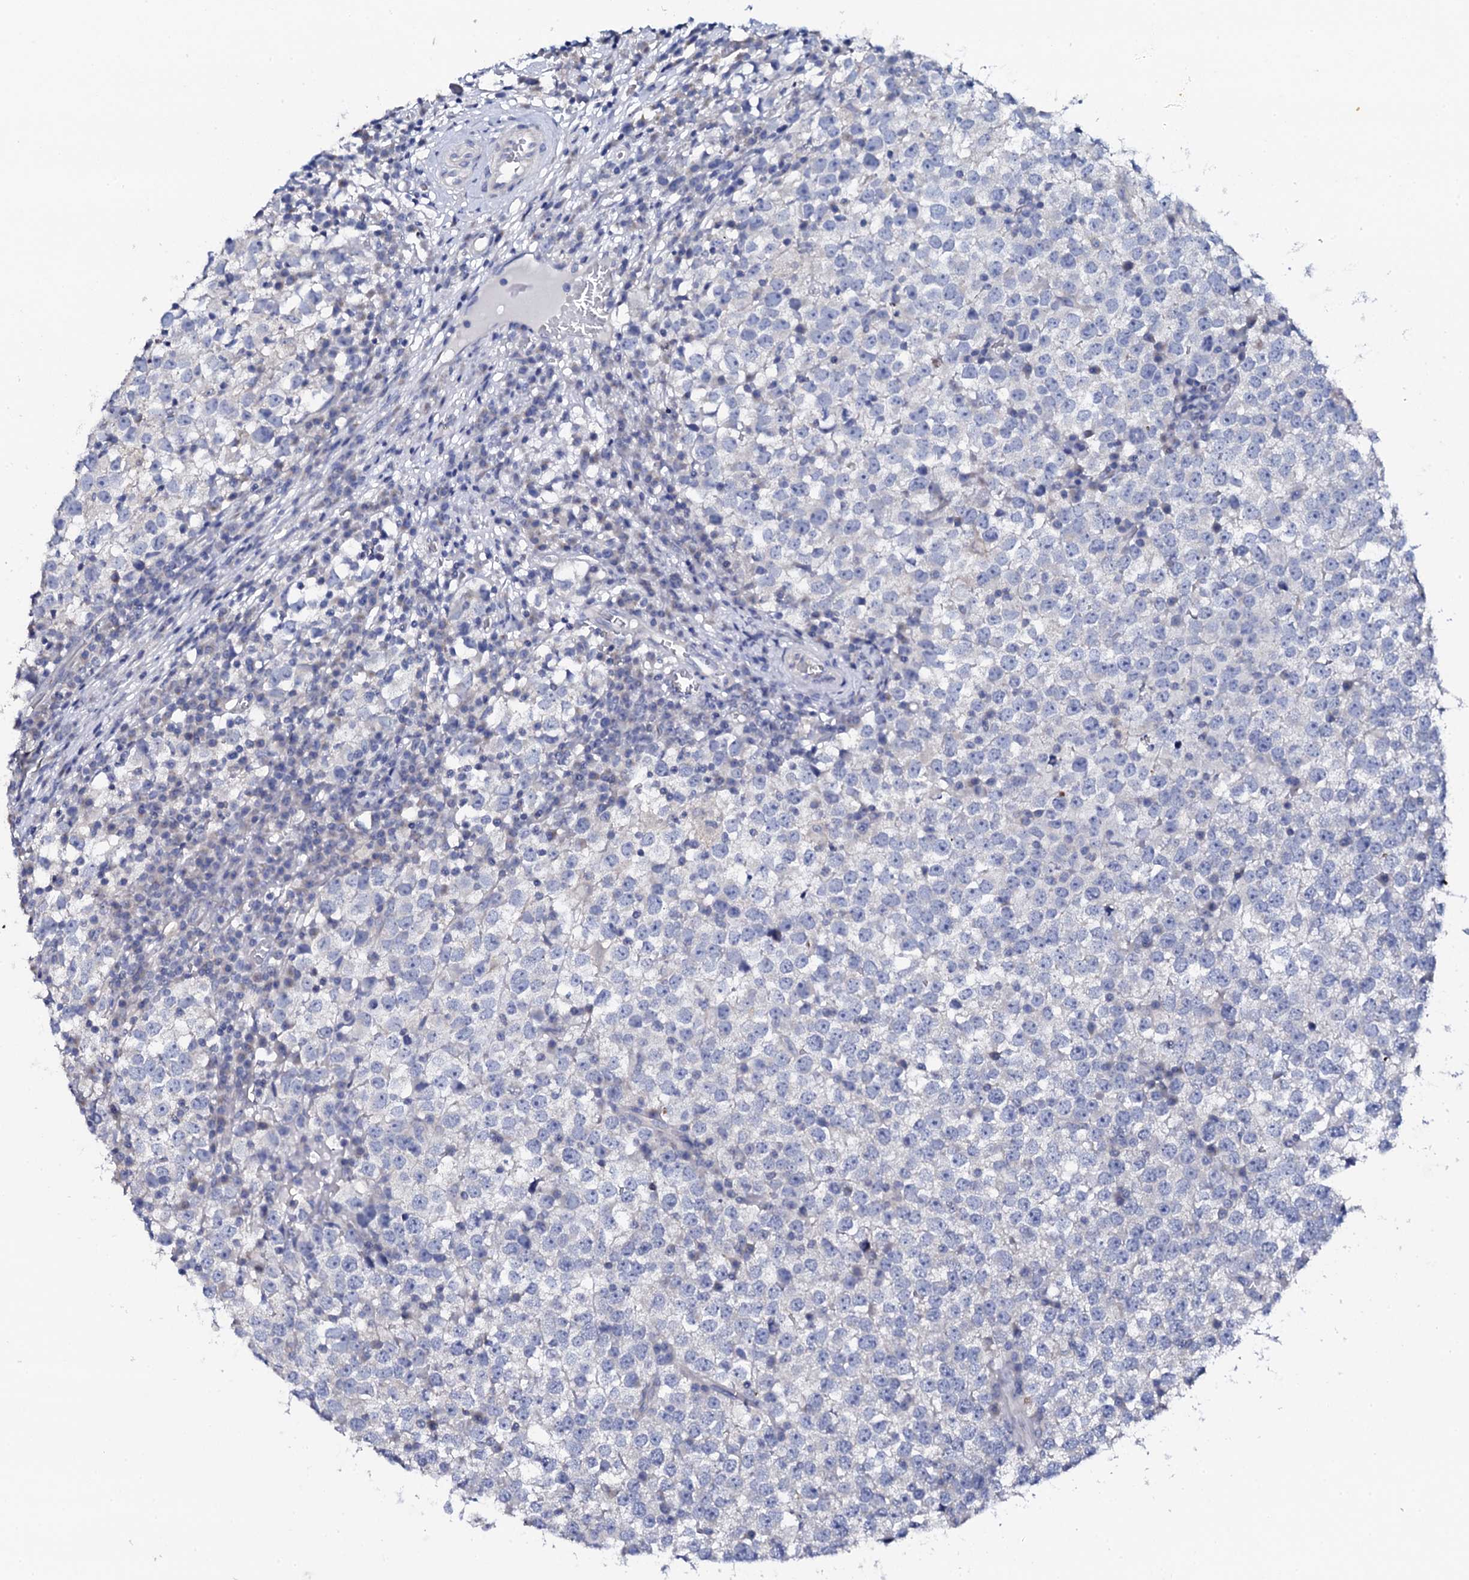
{"staining": {"intensity": "negative", "quantity": "none", "location": "none"}, "tissue": "testis cancer", "cell_type": "Tumor cells", "image_type": "cancer", "snomed": [{"axis": "morphology", "description": "Seminoma, NOS"}, {"axis": "topography", "description": "Testis"}], "caption": "Immunohistochemistry (IHC) photomicrograph of human testis cancer (seminoma) stained for a protein (brown), which displays no positivity in tumor cells. (IHC, brightfield microscopy, high magnification).", "gene": "NAA16", "patient": {"sex": "male", "age": 65}}